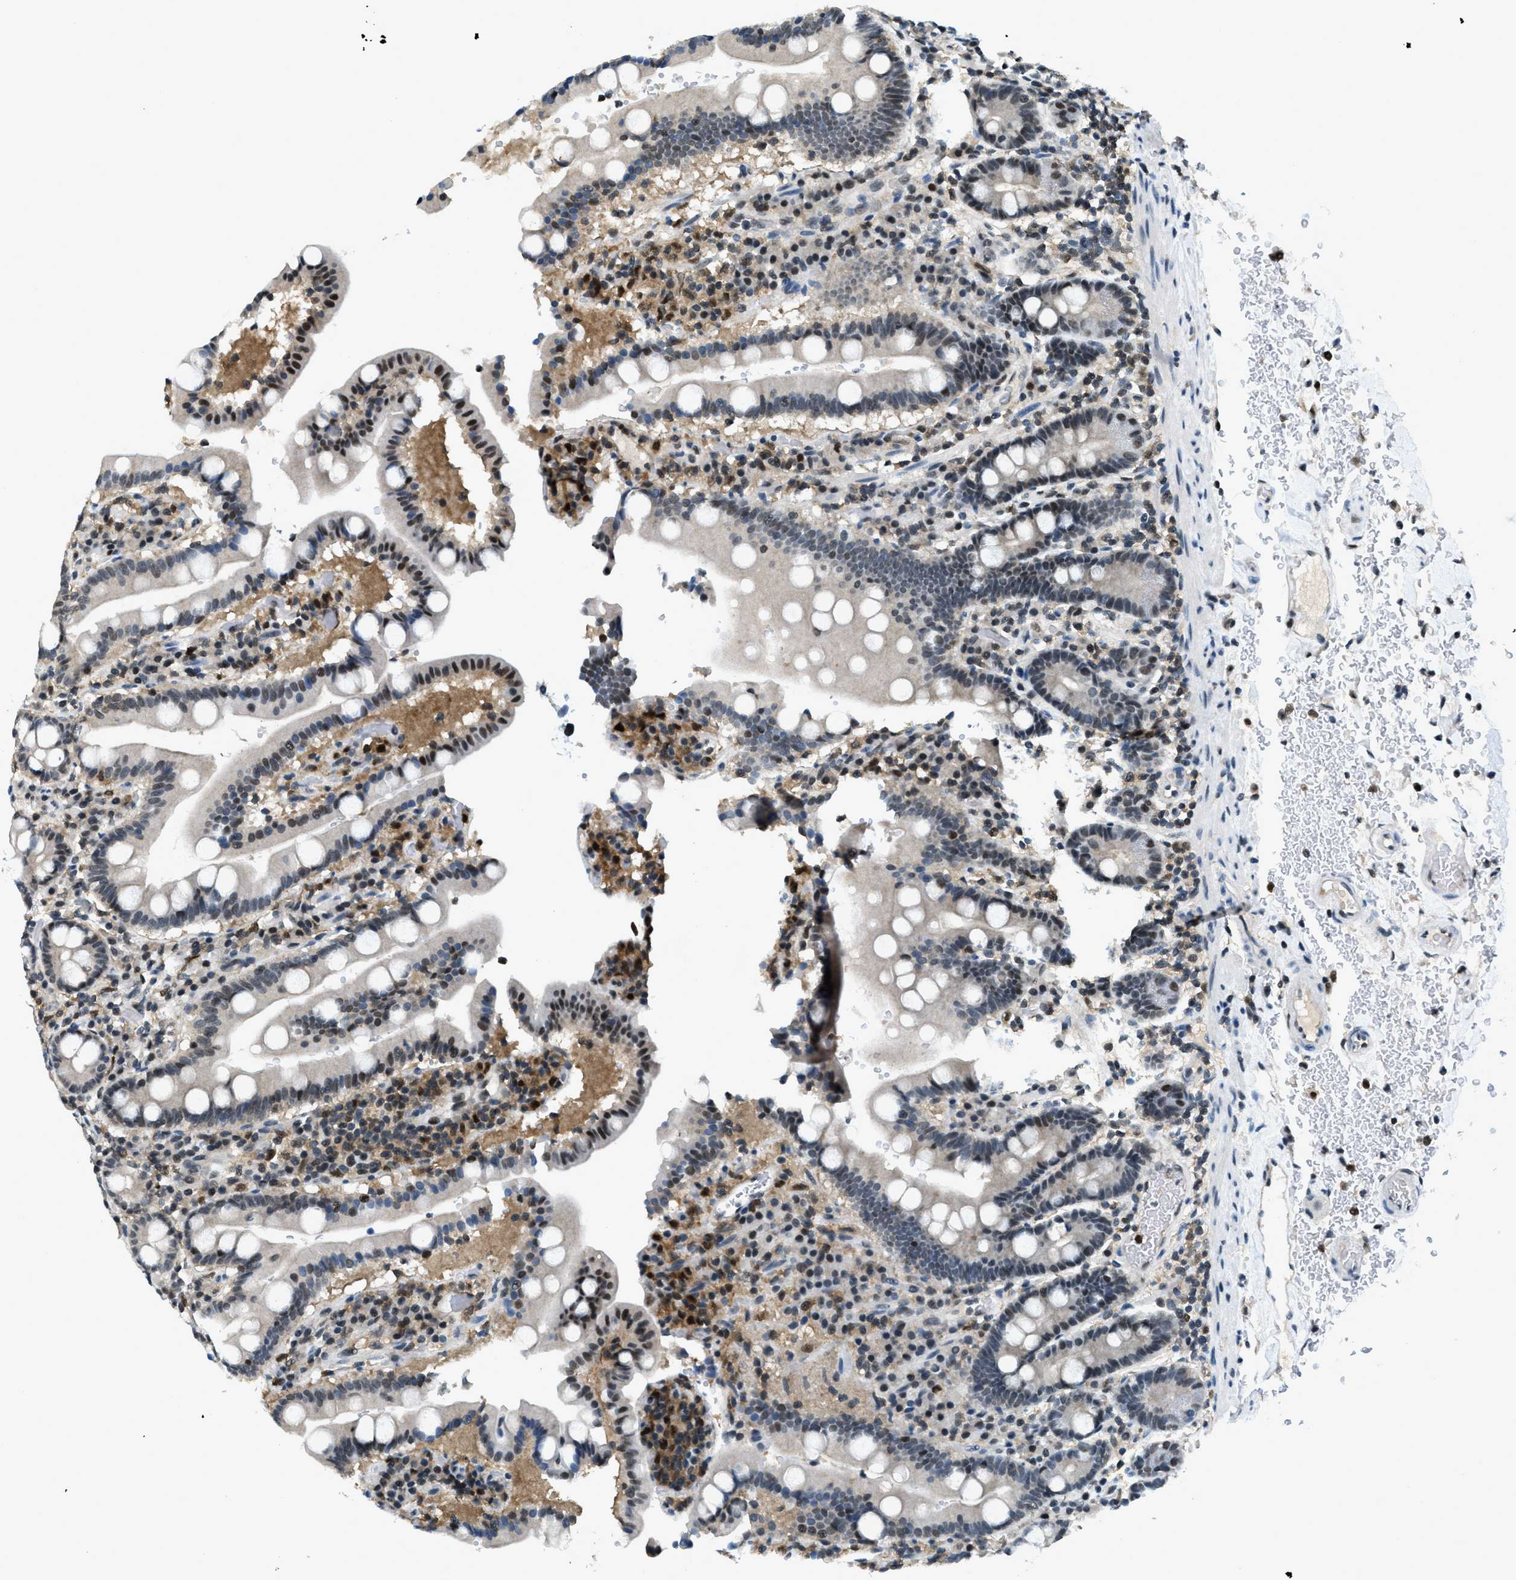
{"staining": {"intensity": "moderate", "quantity": "25%-75%", "location": "nuclear"}, "tissue": "duodenum", "cell_type": "Glandular cells", "image_type": "normal", "snomed": [{"axis": "morphology", "description": "Normal tissue, NOS"}, {"axis": "topography", "description": "Small intestine, NOS"}], "caption": "This histopathology image exhibits unremarkable duodenum stained with IHC to label a protein in brown. The nuclear of glandular cells show moderate positivity for the protein. Nuclei are counter-stained blue.", "gene": "OGFR", "patient": {"sex": "female", "age": 71}}